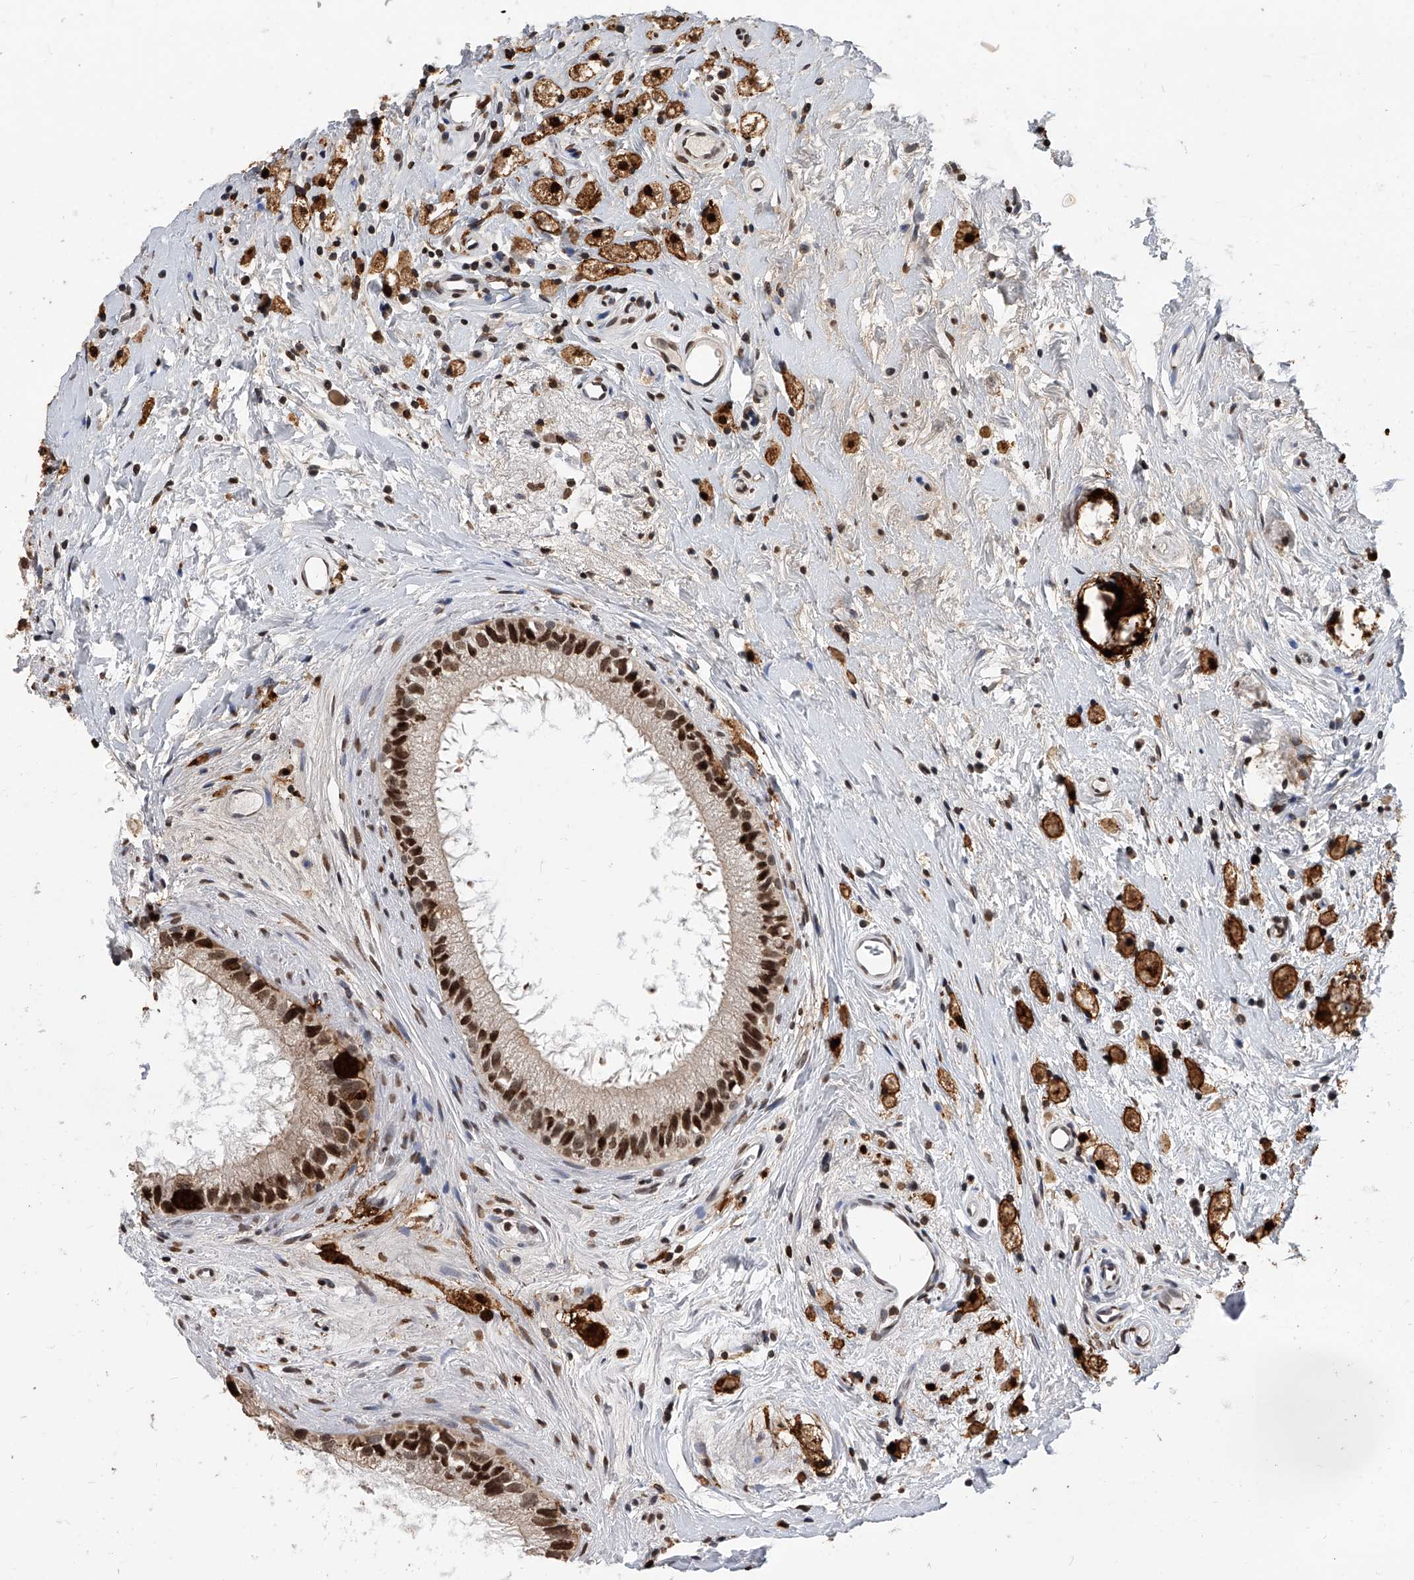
{"staining": {"intensity": "moderate", "quantity": ">75%", "location": "nuclear"}, "tissue": "epididymis", "cell_type": "Glandular cells", "image_type": "normal", "snomed": [{"axis": "morphology", "description": "Normal tissue, NOS"}, {"axis": "topography", "description": "Epididymis"}], "caption": "Immunohistochemistry (IHC) micrograph of benign epididymis: epididymis stained using IHC displays medium levels of moderate protein expression localized specifically in the nuclear of glandular cells, appearing as a nuclear brown color.", "gene": "CFAP410", "patient": {"sex": "male", "age": 80}}